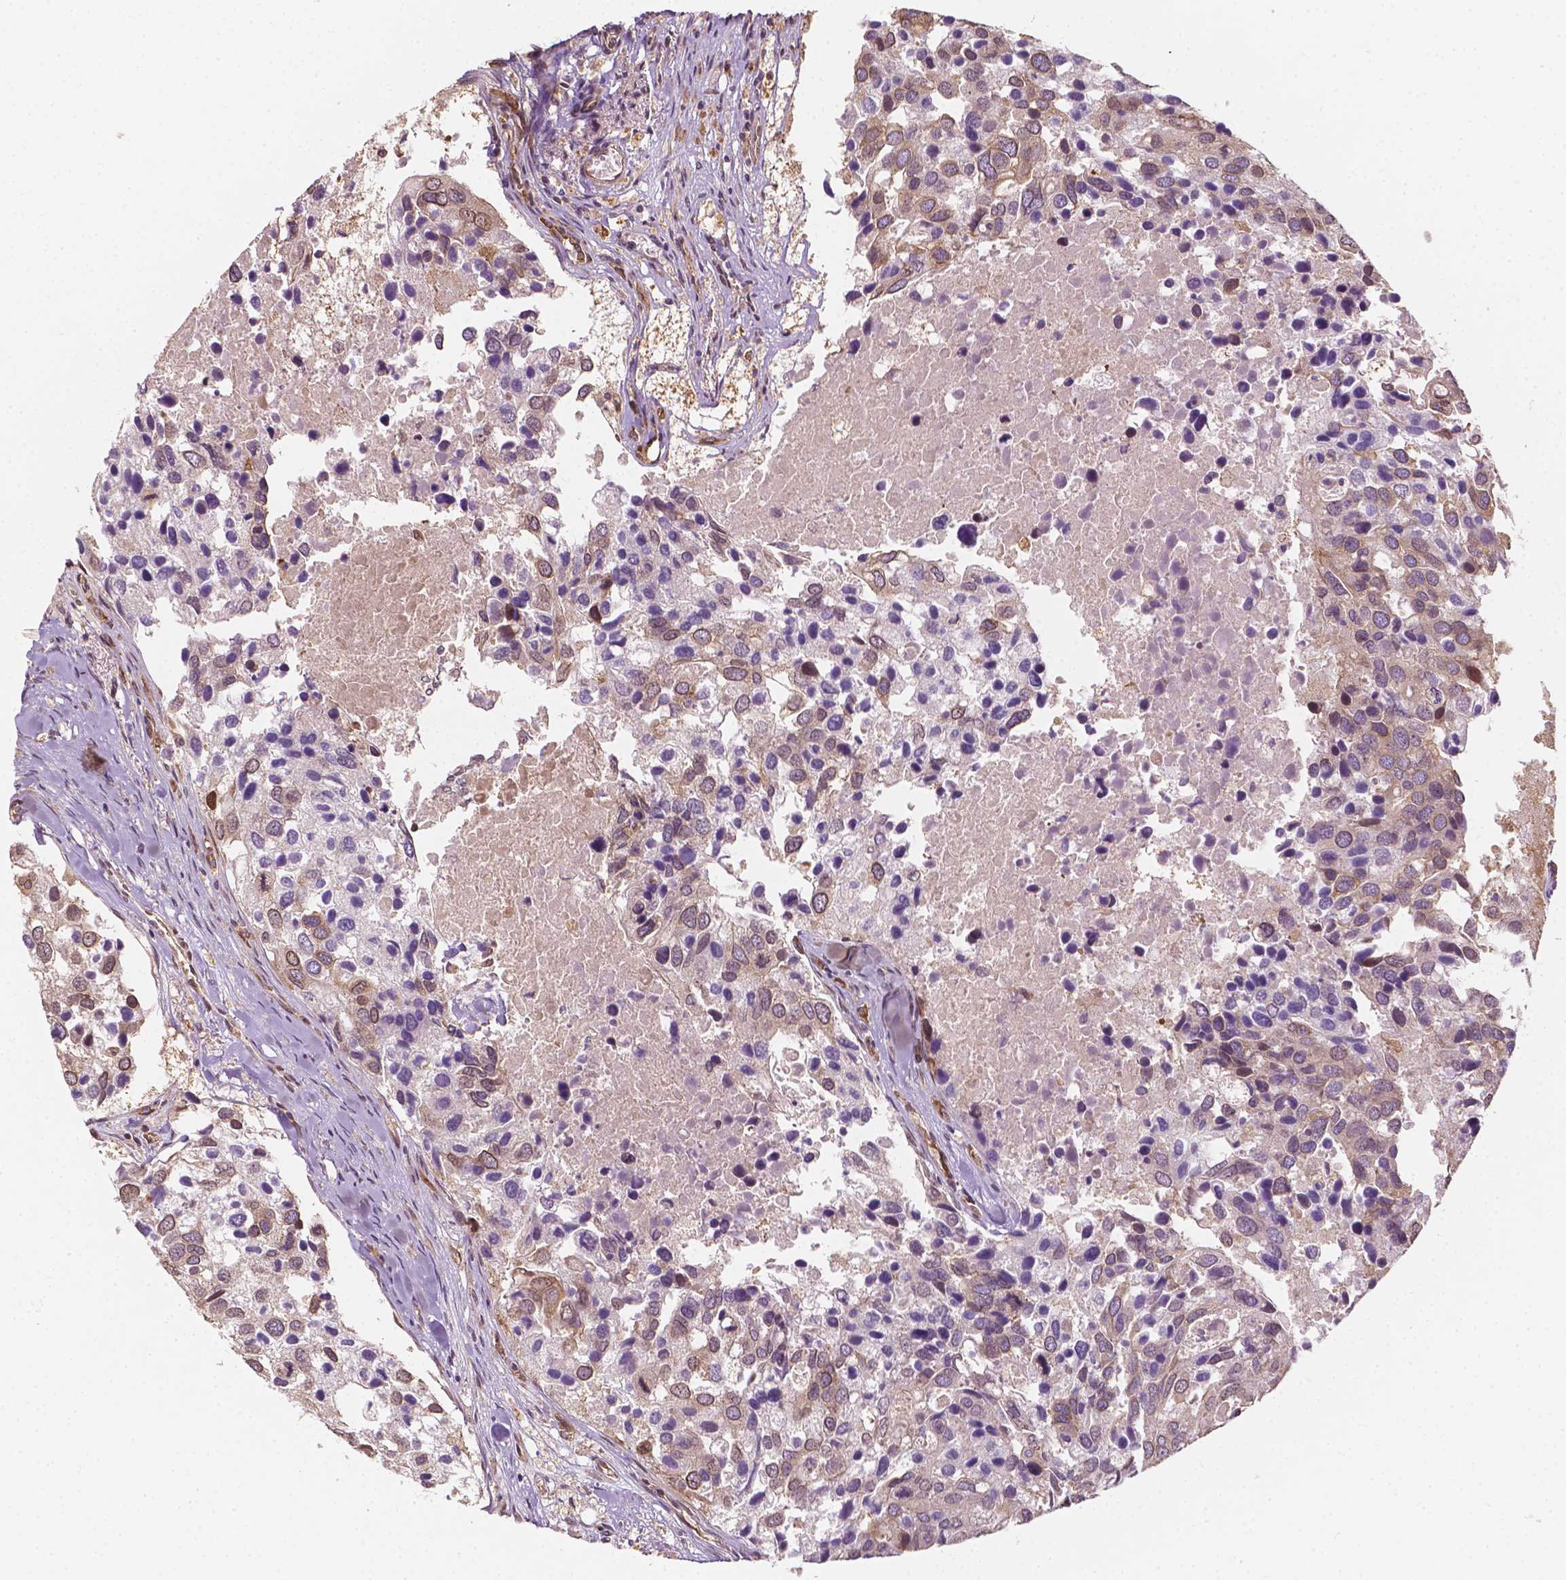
{"staining": {"intensity": "weak", "quantity": ">75%", "location": "cytoplasmic/membranous"}, "tissue": "breast cancer", "cell_type": "Tumor cells", "image_type": "cancer", "snomed": [{"axis": "morphology", "description": "Duct carcinoma"}, {"axis": "topography", "description": "Breast"}], "caption": "An immunohistochemistry image of neoplastic tissue is shown. Protein staining in brown highlights weak cytoplasmic/membranous positivity in breast cancer within tumor cells.", "gene": "G3BP1", "patient": {"sex": "female", "age": 83}}